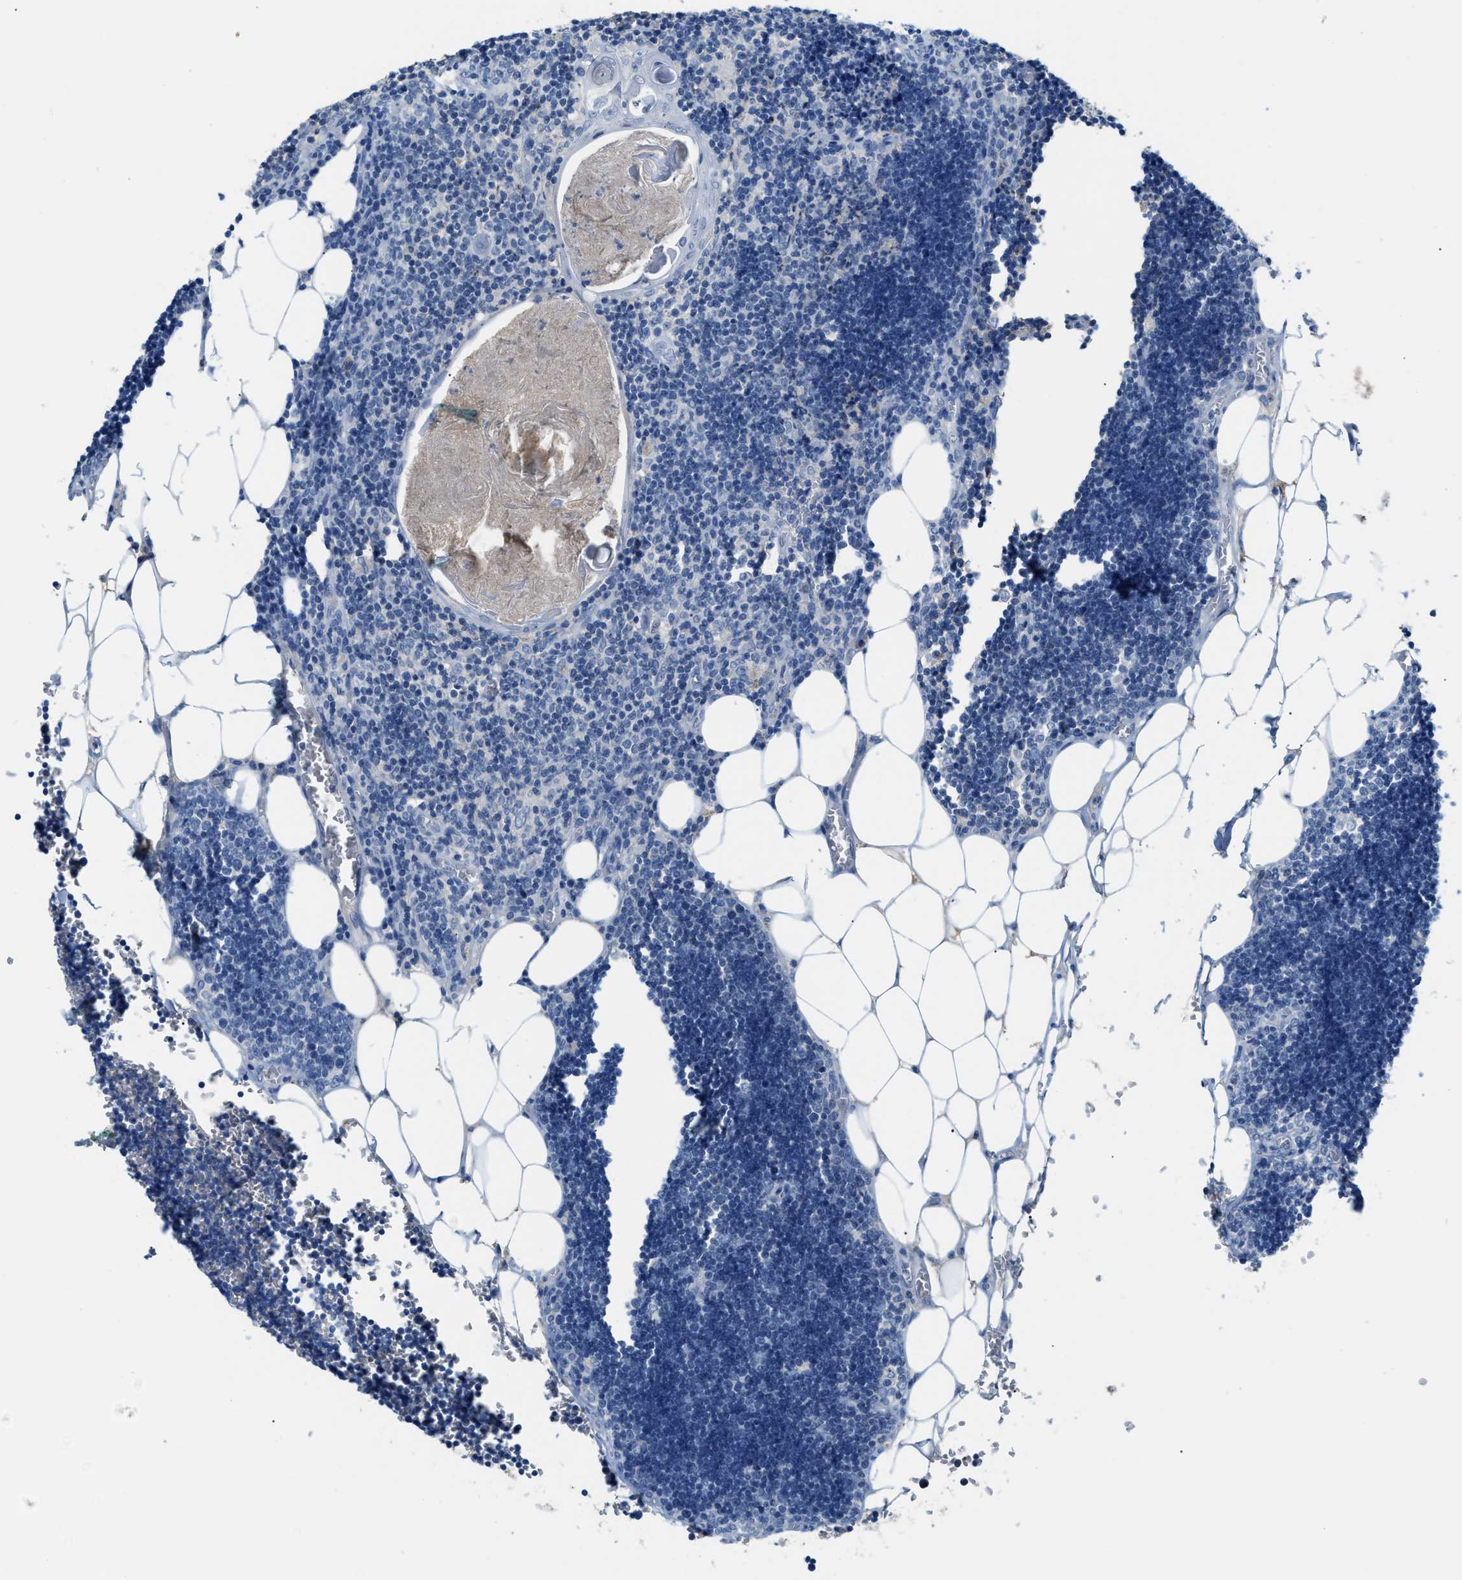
{"staining": {"intensity": "negative", "quantity": "none", "location": "none"}, "tissue": "lymph node", "cell_type": "Germinal center cells", "image_type": "normal", "snomed": [{"axis": "morphology", "description": "Normal tissue, NOS"}, {"axis": "topography", "description": "Lymph node"}], "caption": "Lymph node stained for a protein using immunohistochemistry (IHC) reveals no staining germinal center cells.", "gene": "CFI", "patient": {"sex": "male", "age": 33}}